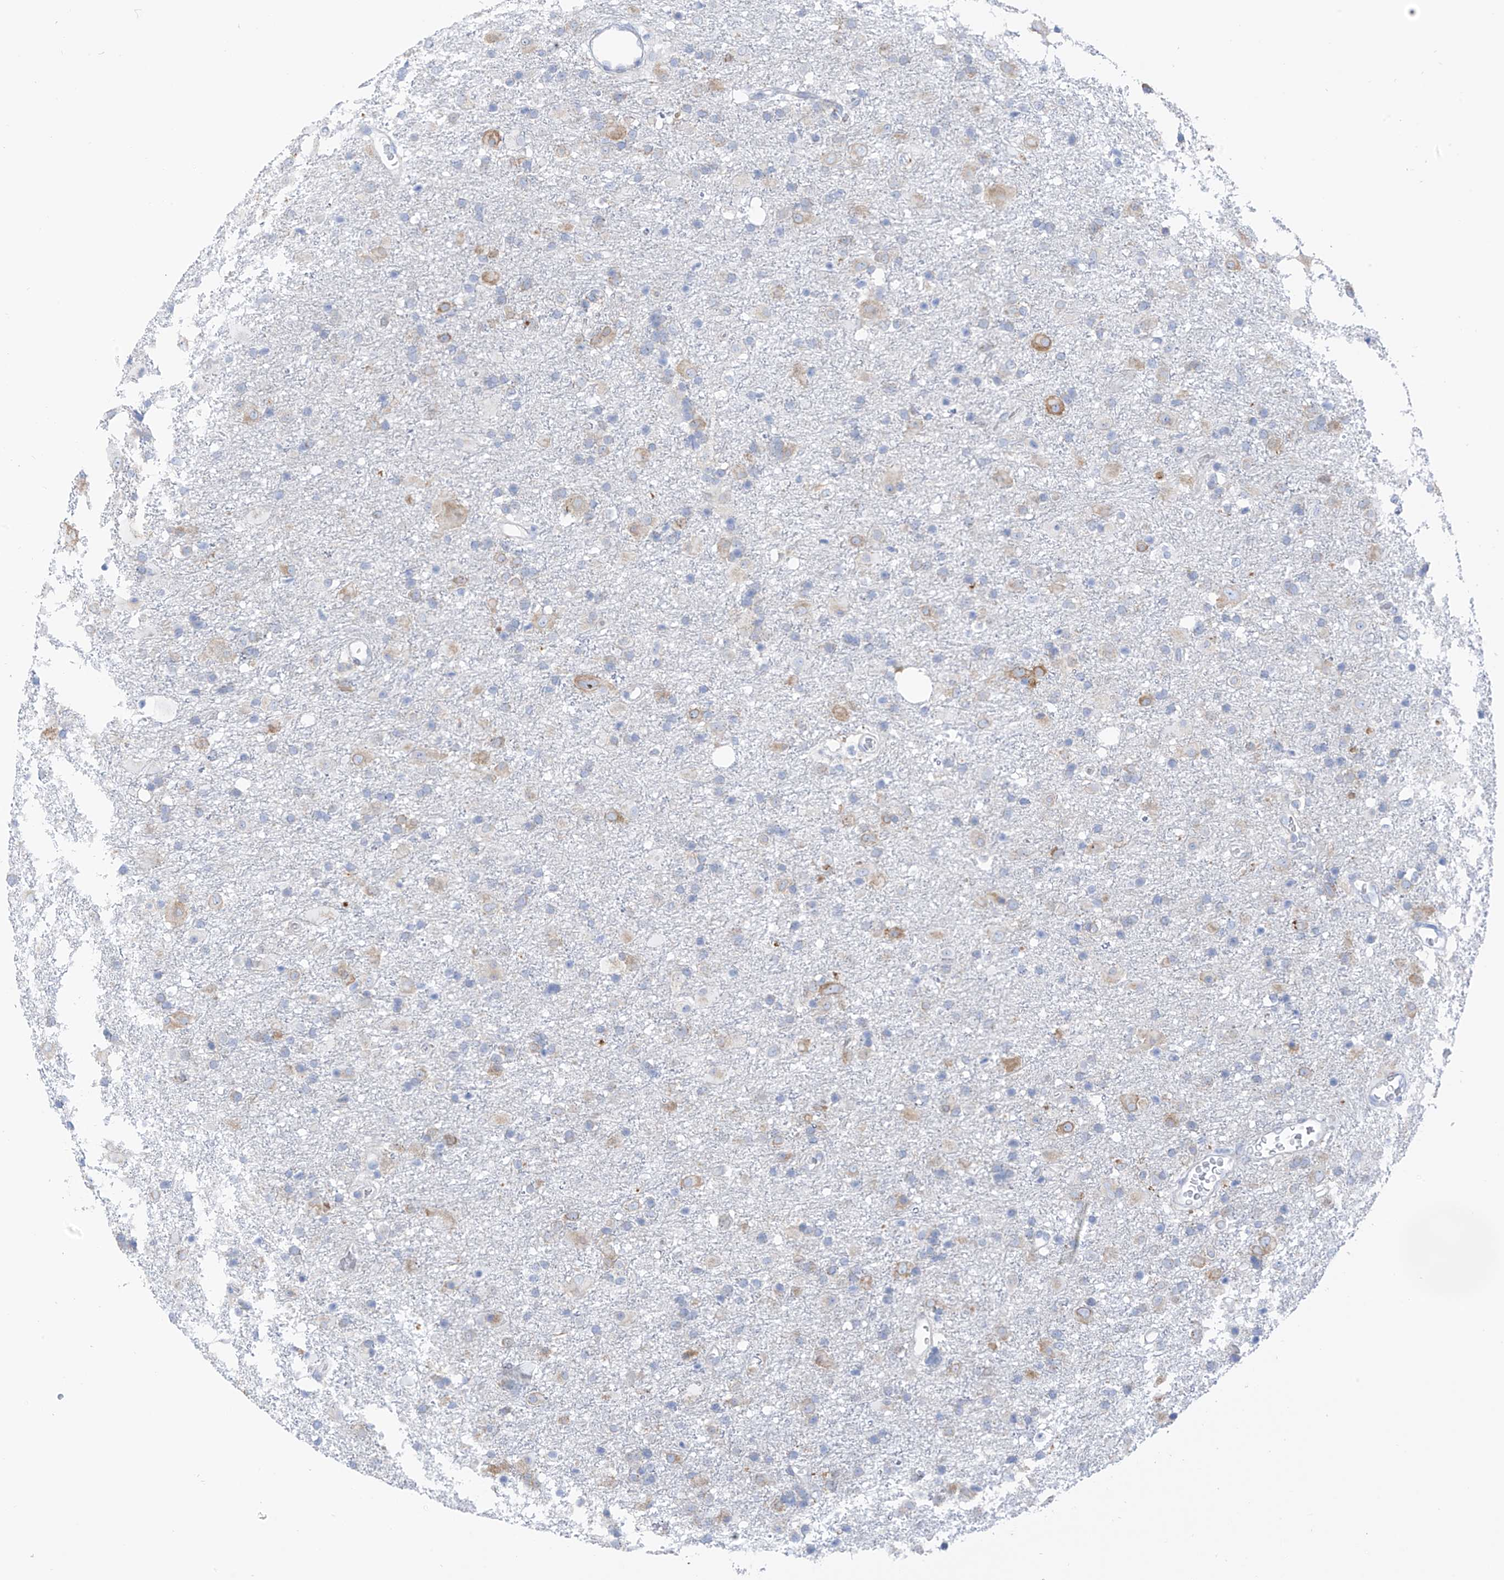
{"staining": {"intensity": "moderate", "quantity": "<25%", "location": "cytoplasmic/membranous"}, "tissue": "glioma", "cell_type": "Tumor cells", "image_type": "cancer", "snomed": [{"axis": "morphology", "description": "Glioma, malignant, Low grade"}, {"axis": "topography", "description": "Brain"}], "caption": "Brown immunohistochemical staining in glioma reveals moderate cytoplasmic/membranous staining in approximately <25% of tumor cells.", "gene": "RCN2", "patient": {"sex": "male", "age": 65}}